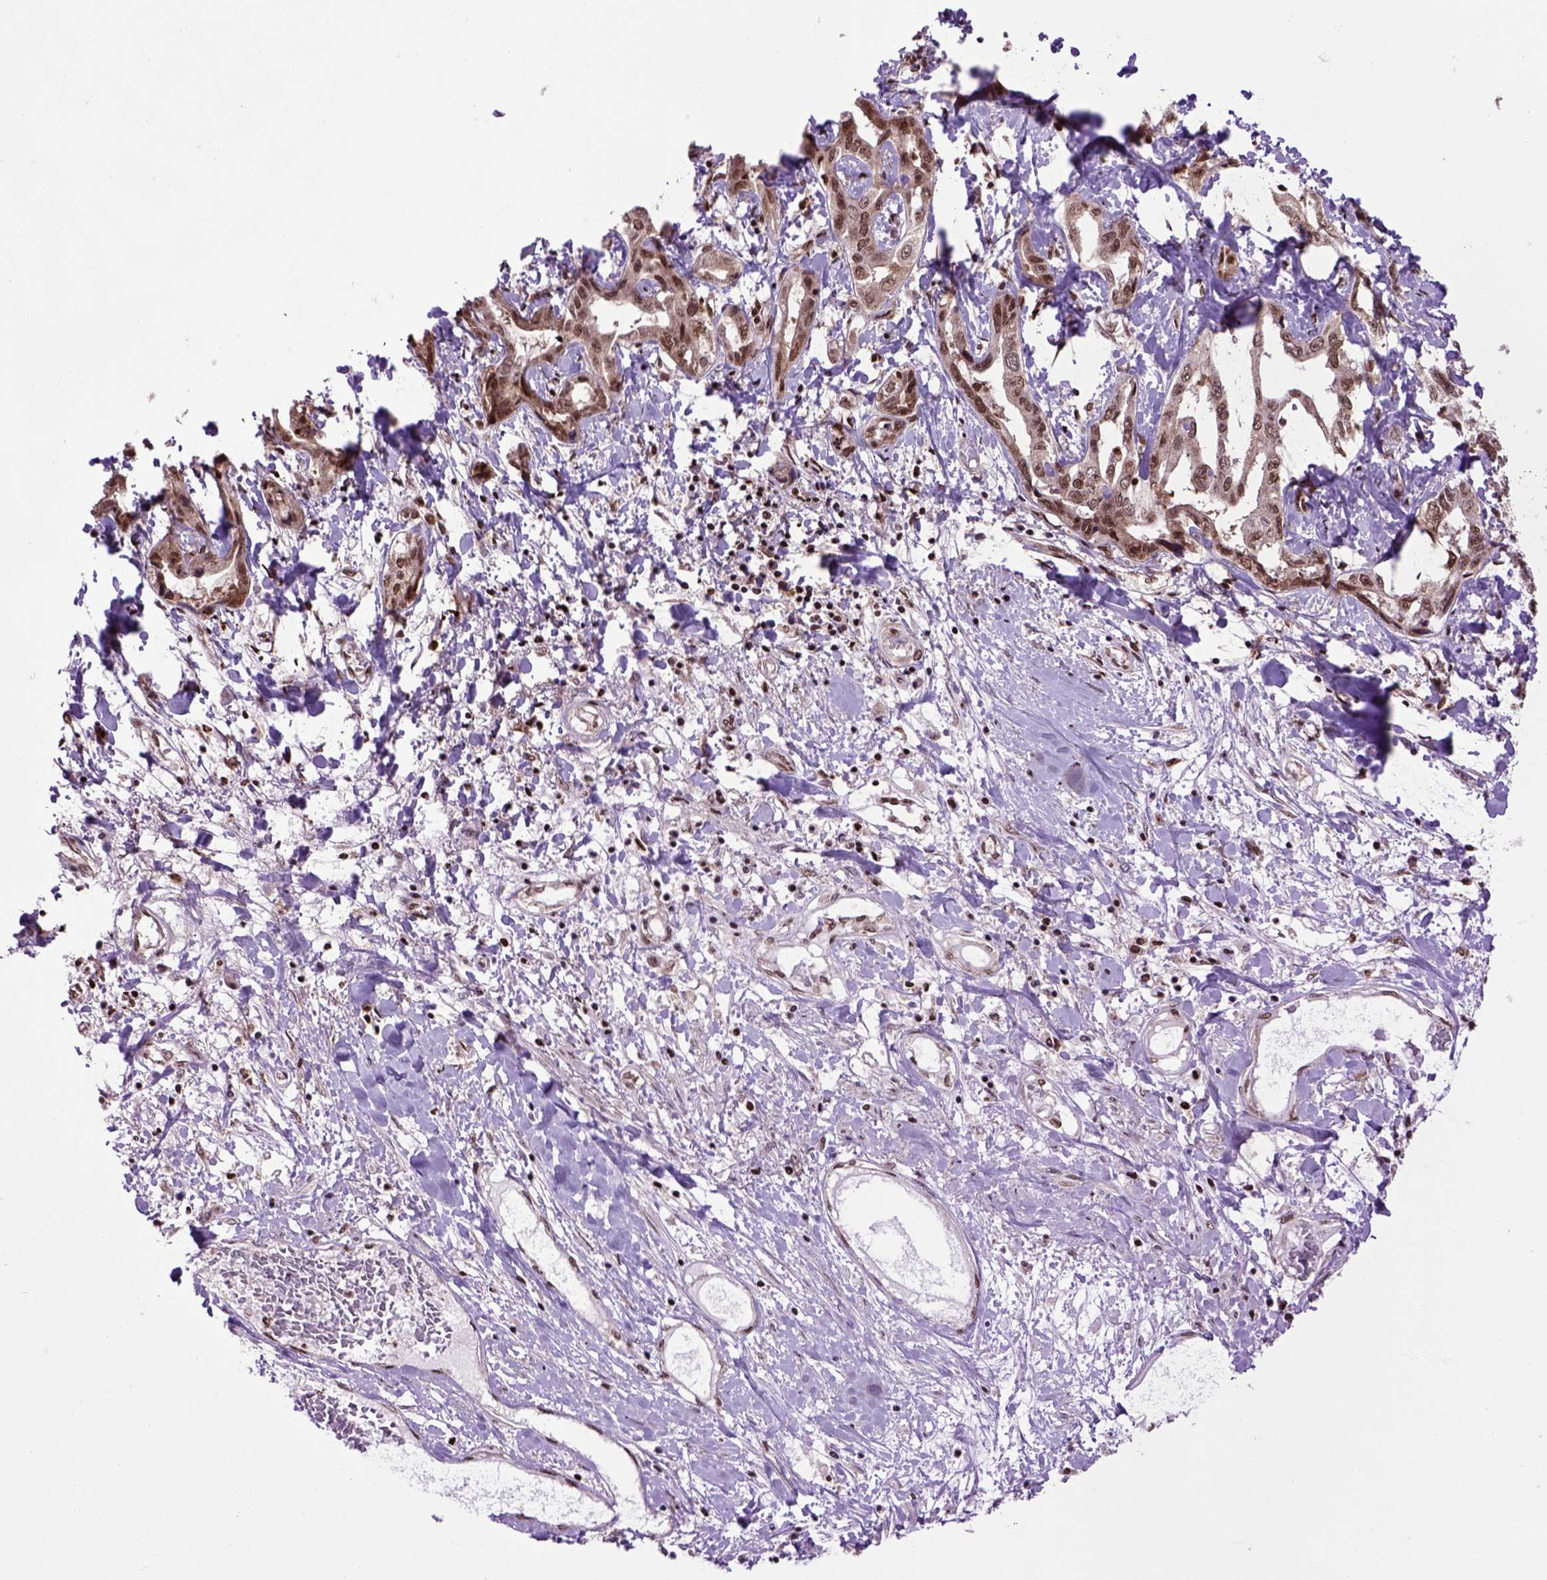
{"staining": {"intensity": "moderate", "quantity": ">75%", "location": "cytoplasmic/membranous,nuclear"}, "tissue": "liver cancer", "cell_type": "Tumor cells", "image_type": "cancer", "snomed": [{"axis": "morphology", "description": "Cholangiocarcinoma"}, {"axis": "topography", "description": "Liver"}], "caption": "Protein expression analysis of liver cancer (cholangiocarcinoma) shows moderate cytoplasmic/membranous and nuclear expression in approximately >75% of tumor cells.", "gene": "CELF1", "patient": {"sex": "male", "age": 59}}